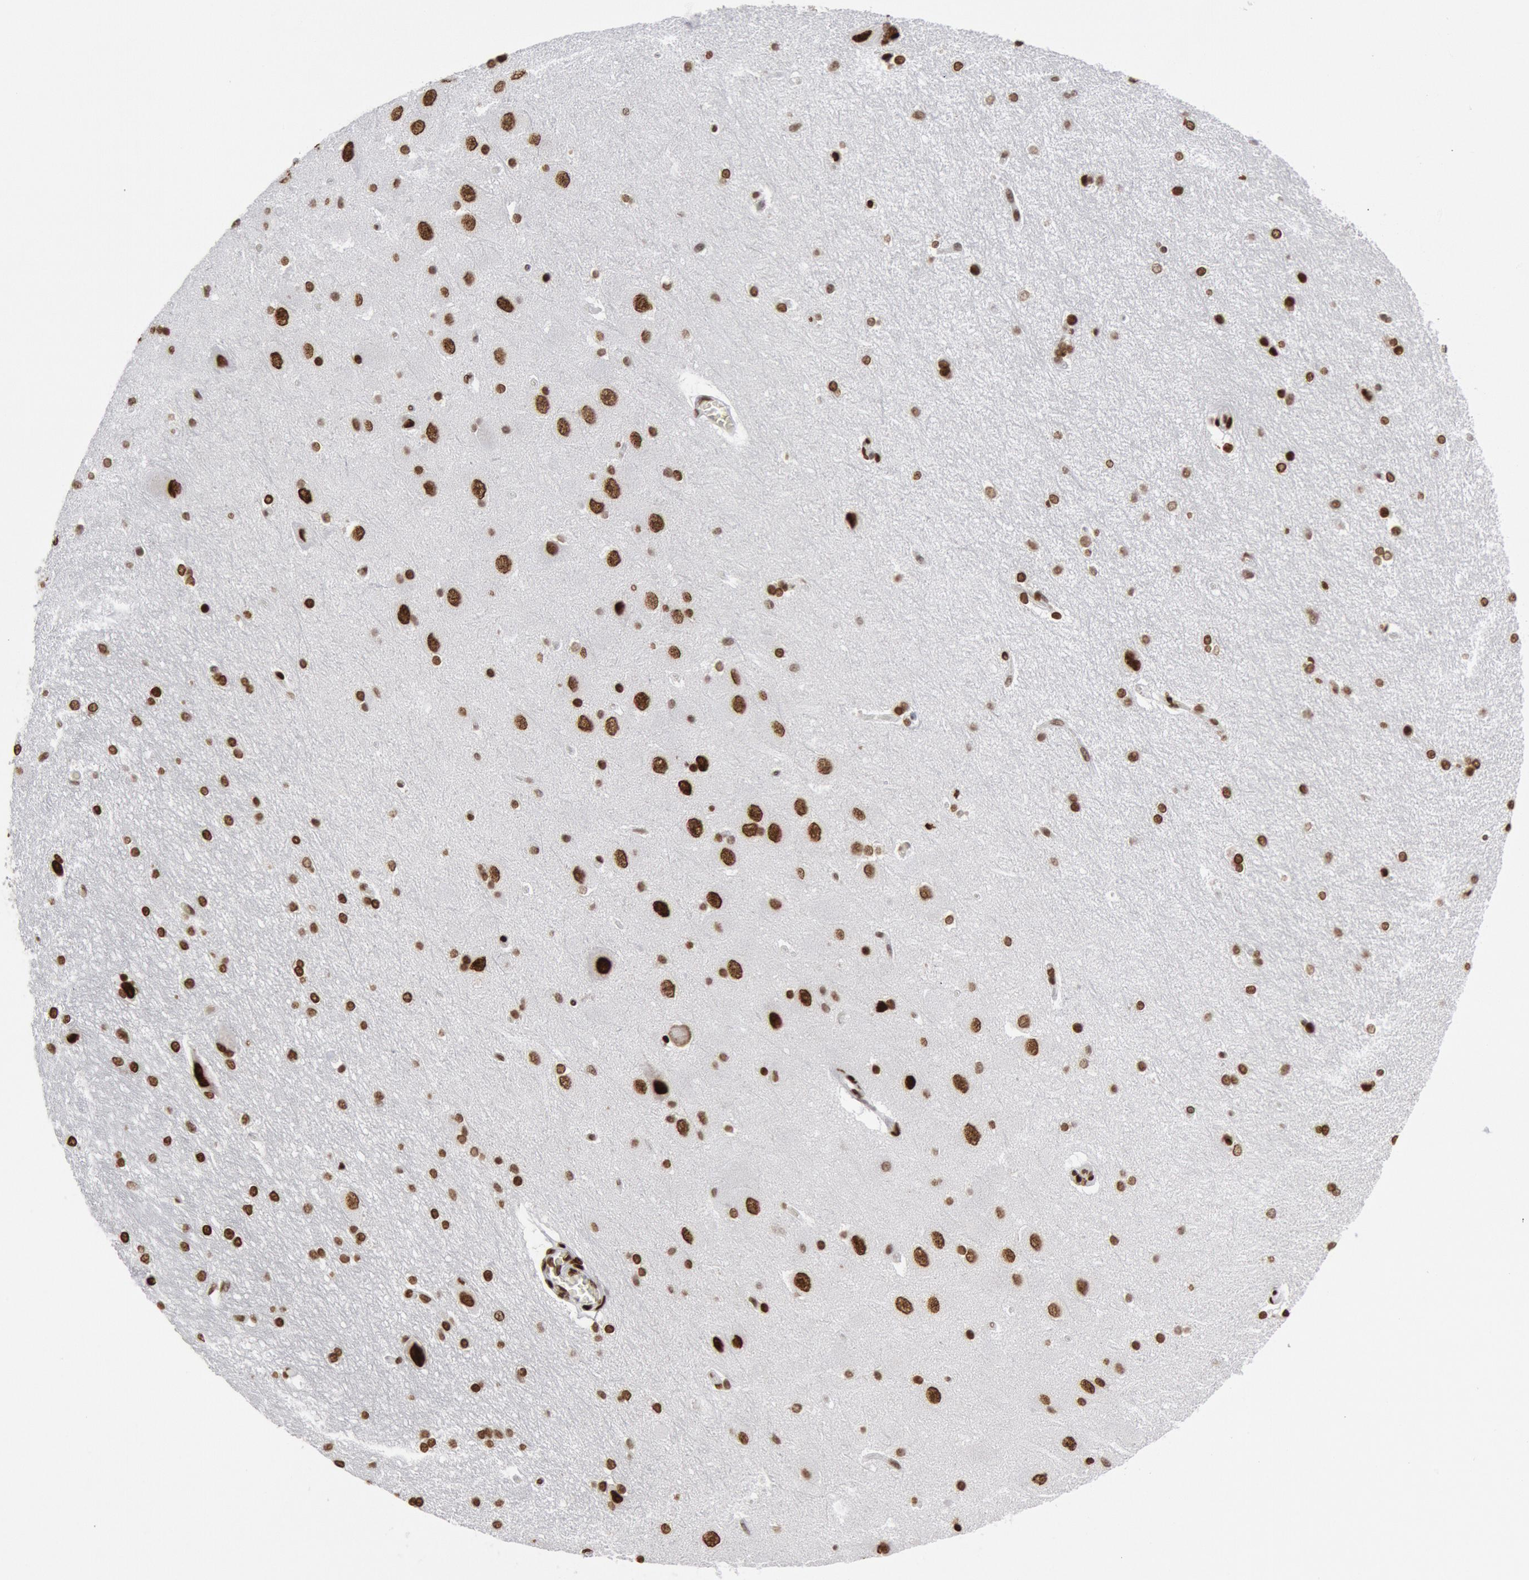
{"staining": {"intensity": "moderate", "quantity": ">75%", "location": "nuclear"}, "tissue": "hippocampus", "cell_type": "Glial cells", "image_type": "normal", "snomed": [{"axis": "morphology", "description": "Normal tissue, NOS"}, {"axis": "topography", "description": "Hippocampus"}], "caption": "The image exhibits staining of unremarkable hippocampus, revealing moderate nuclear protein staining (brown color) within glial cells. The staining is performed using DAB (3,3'-diaminobenzidine) brown chromogen to label protein expression. The nuclei are counter-stained blue using hematoxylin.", "gene": "MECP2", "patient": {"sex": "female", "age": 19}}